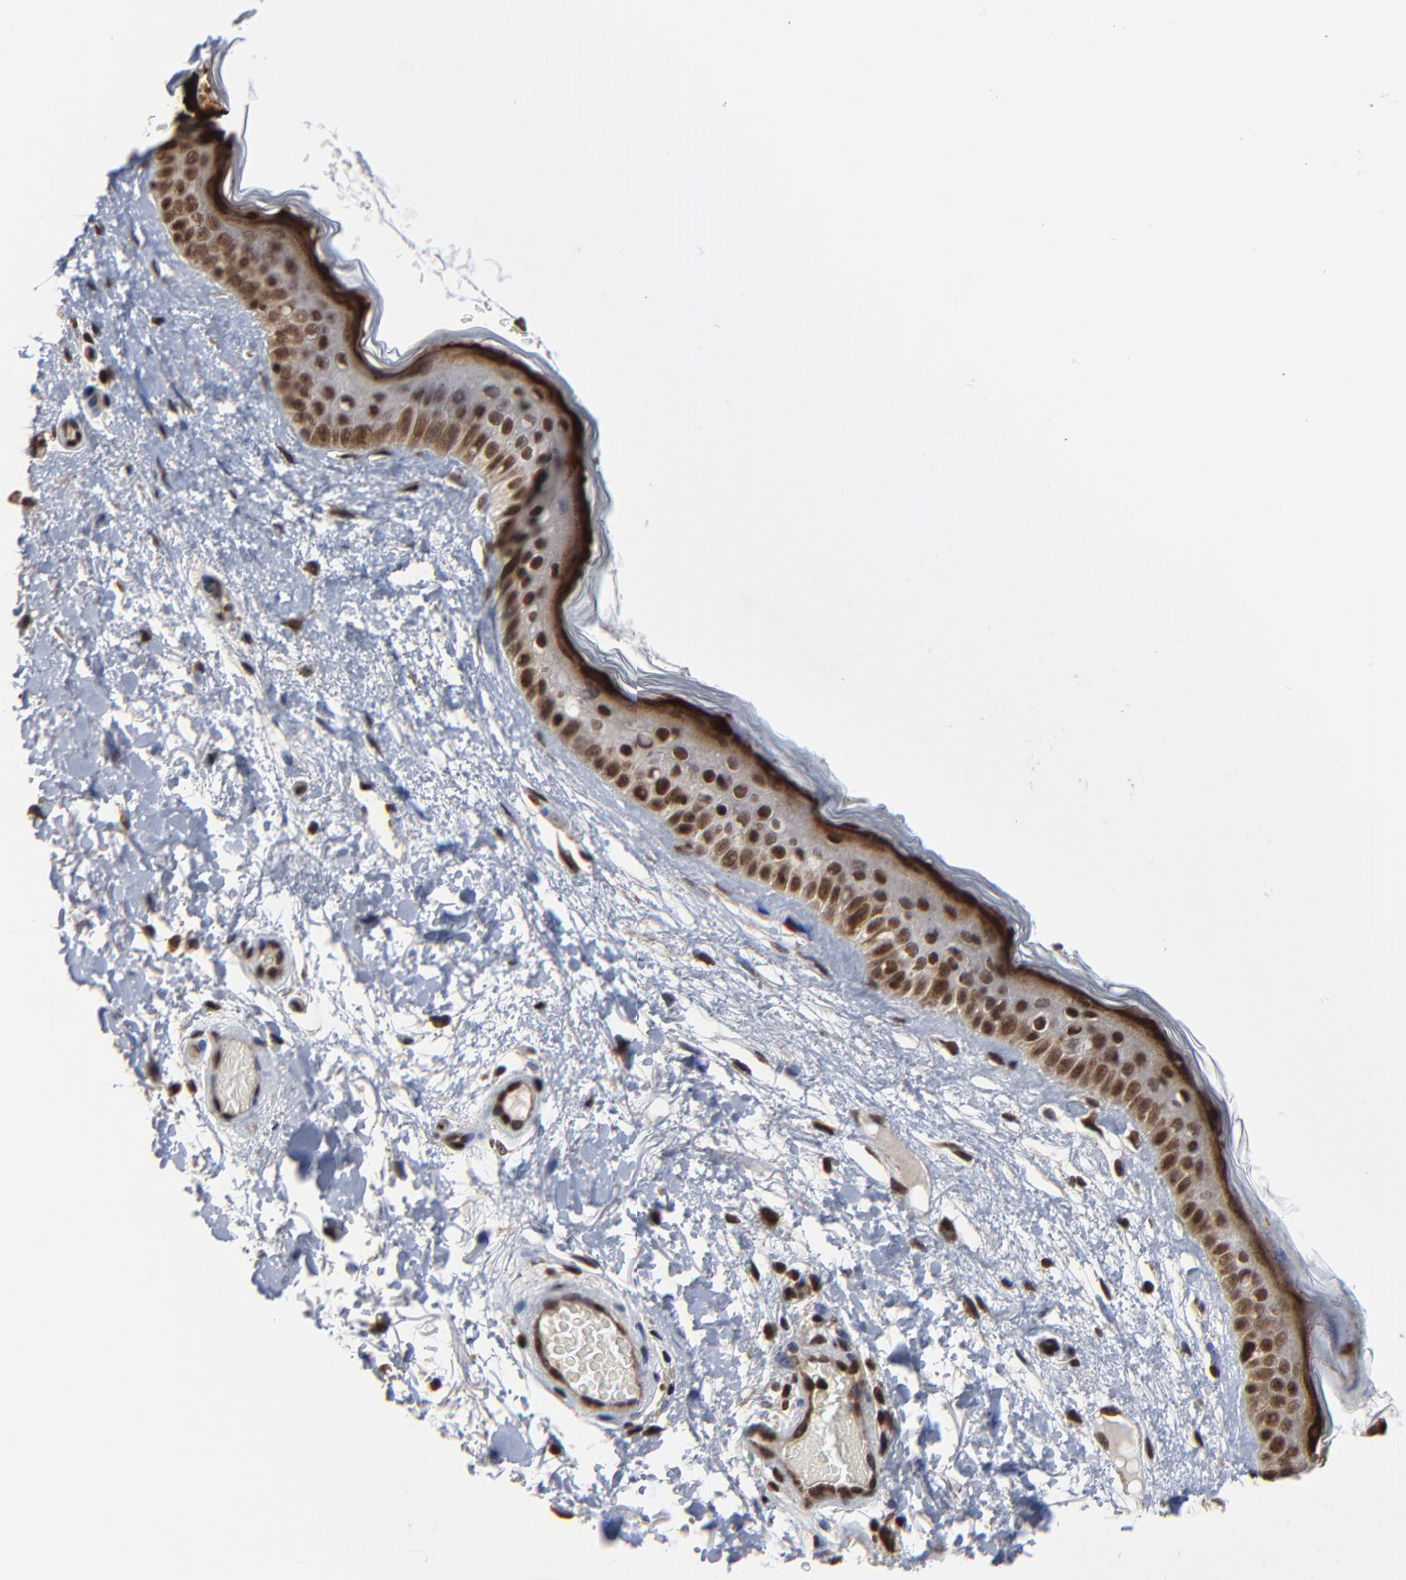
{"staining": {"intensity": "moderate", "quantity": "25%-75%", "location": "cytoplasmic/membranous,nuclear"}, "tissue": "skin", "cell_type": "Fibroblasts", "image_type": "normal", "snomed": [{"axis": "morphology", "description": "Normal tissue, NOS"}, {"axis": "topography", "description": "Skin"}], "caption": "This image shows immunohistochemistry staining of normal human skin, with medium moderate cytoplasmic/membranous,nuclear staining in approximately 25%-75% of fibroblasts.", "gene": "ZNF777", "patient": {"sex": "male", "age": 63}}